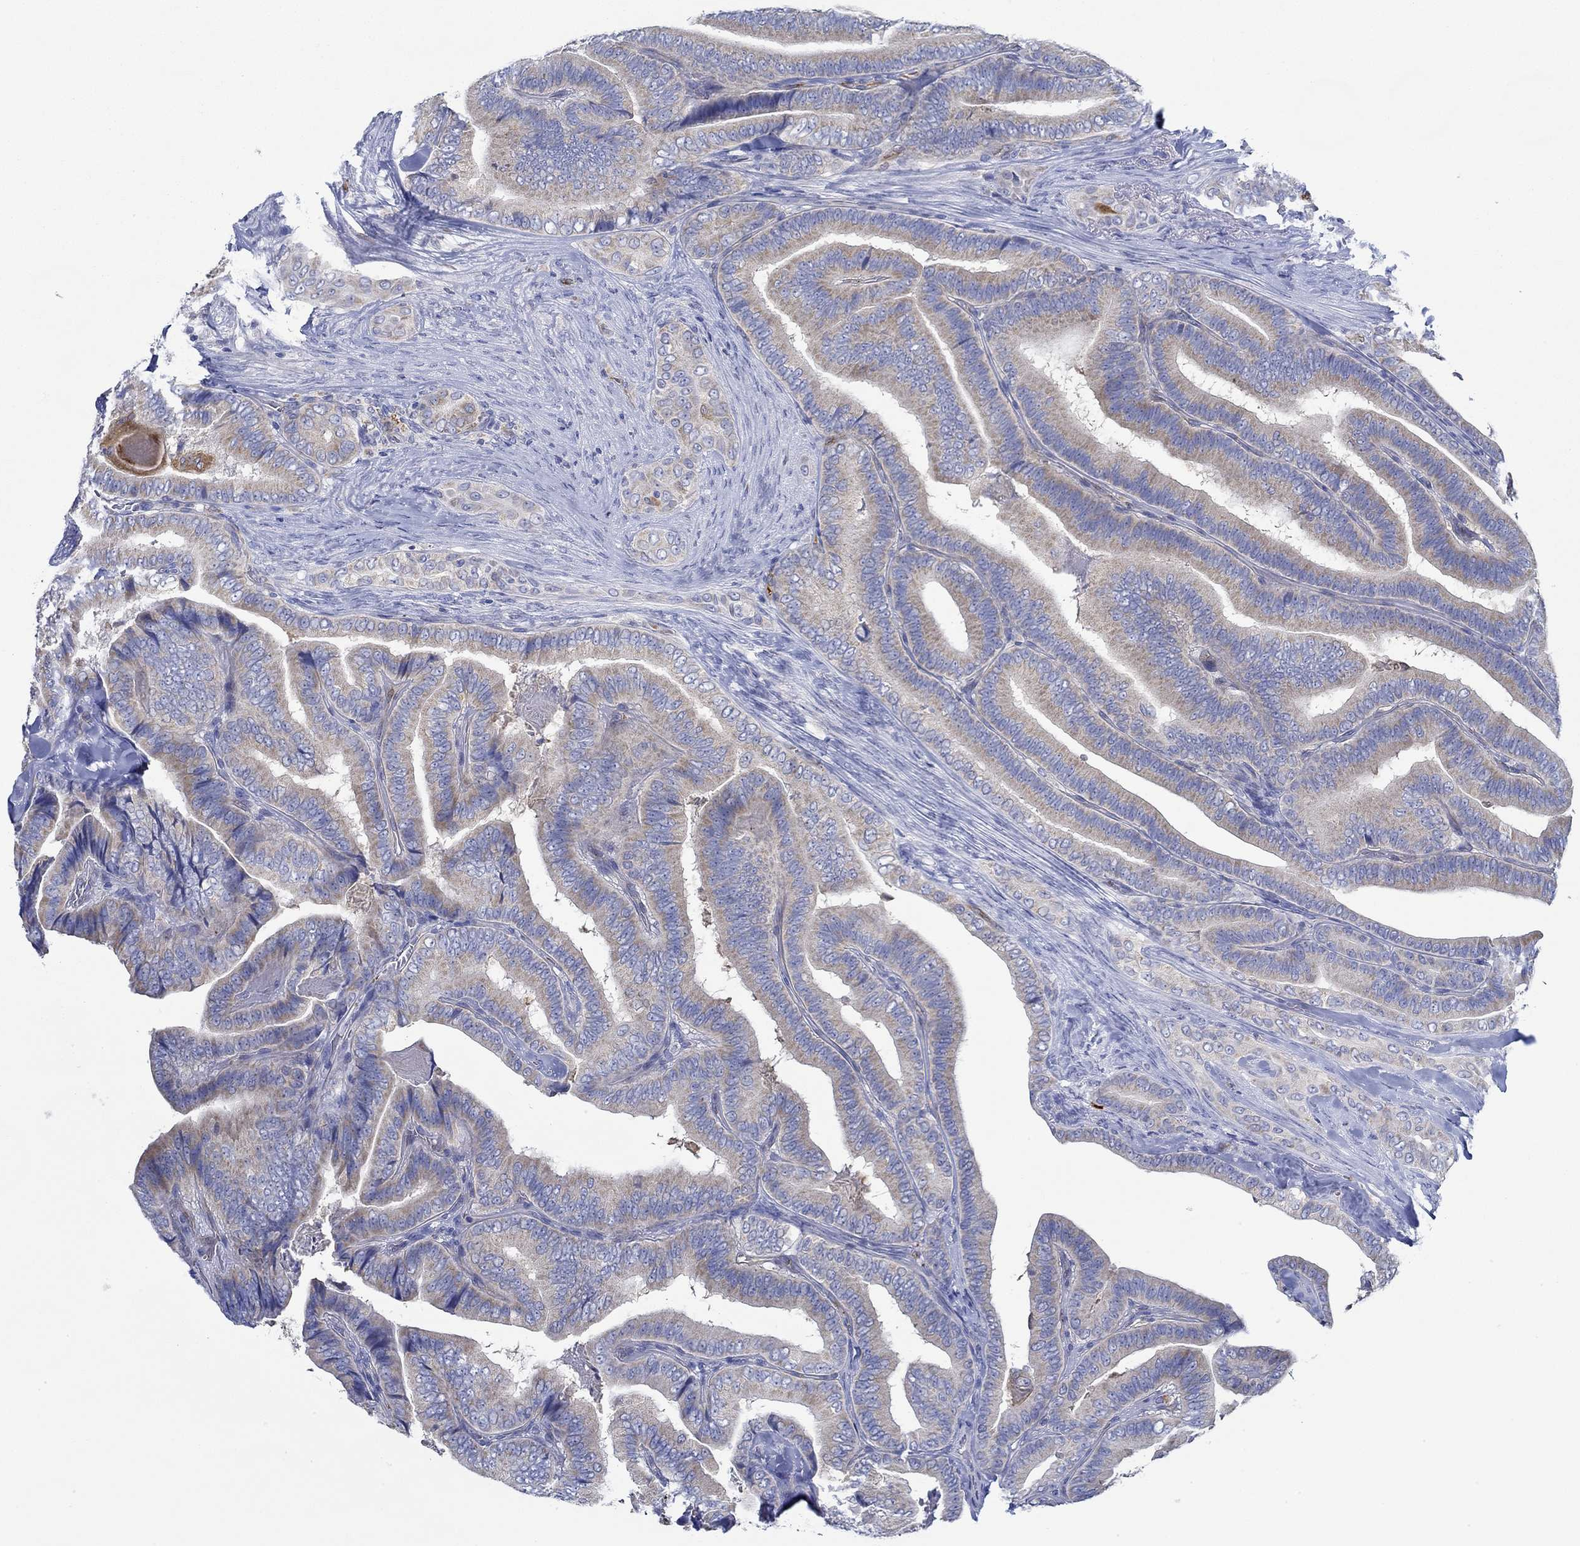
{"staining": {"intensity": "weak", "quantity": "25%-75%", "location": "cytoplasmic/membranous"}, "tissue": "thyroid cancer", "cell_type": "Tumor cells", "image_type": "cancer", "snomed": [{"axis": "morphology", "description": "Papillary adenocarcinoma, NOS"}, {"axis": "topography", "description": "Thyroid gland"}], "caption": "Protein staining of thyroid cancer (papillary adenocarcinoma) tissue exhibits weak cytoplasmic/membranous positivity in approximately 25%-75% of tumor cells.", "gene": "SLC27A3", "patient": {"sex": "male", "age": 61}}